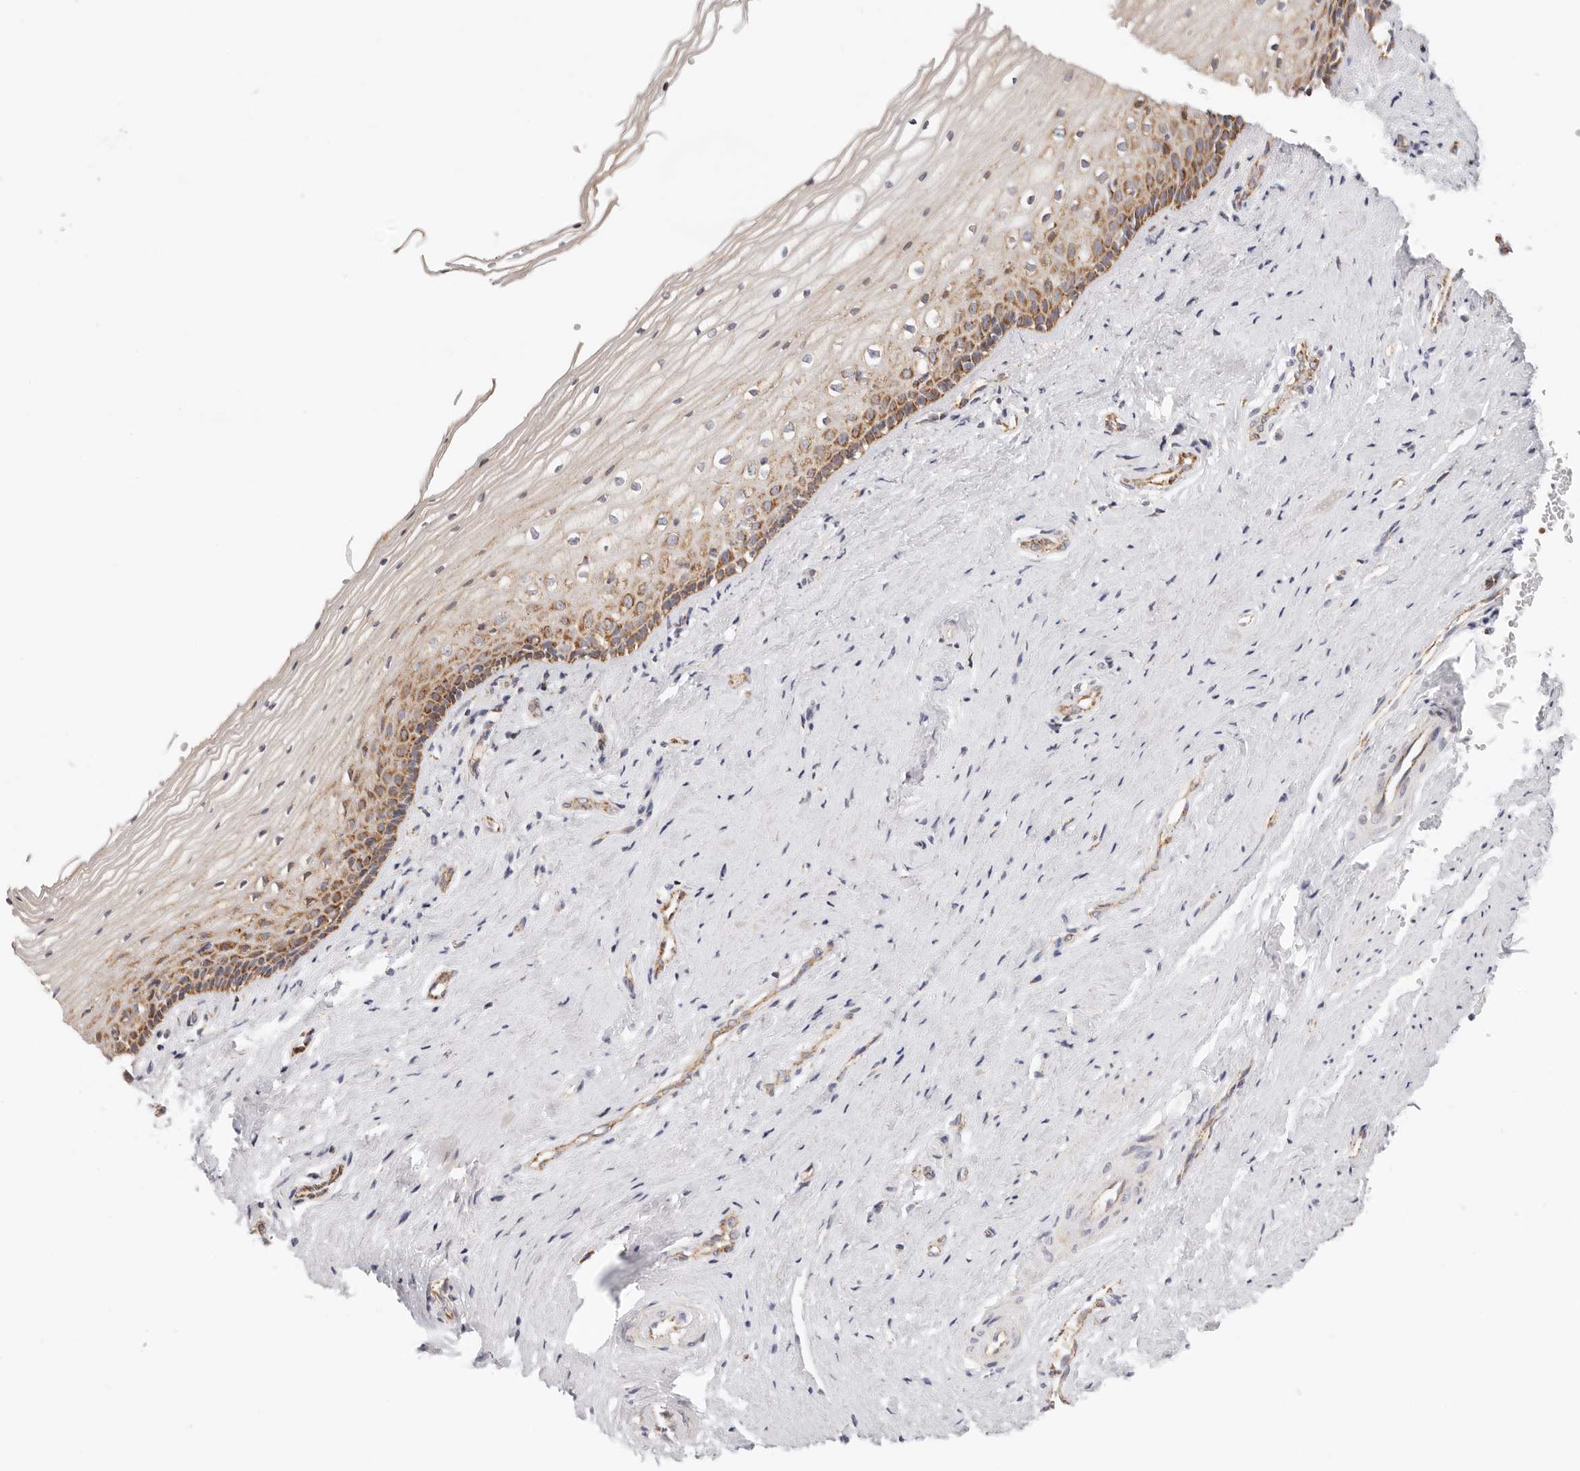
{"staining": {"intensity": "moderate", "quantity": "25%-75%", "location": "cytoplasmic/membranous"}, "tissue": "vagina", "cell_type": "Squamous epithelial cells", "image_type": "normal", "snomed": [{"axis": "morphology", "description": "Normal tissue, NOS"}, {"axis": "topography", "description": "Vagina"}], "caption": "IHC image of benign human vagina stained for a protein (brown), which displays medium levels of moderate cytoplasmic/membranous expression in about 25%-75% of squamous epithelial cells.", "gene": "AFDN", "patient": {"sex": "female", "age": 46}}